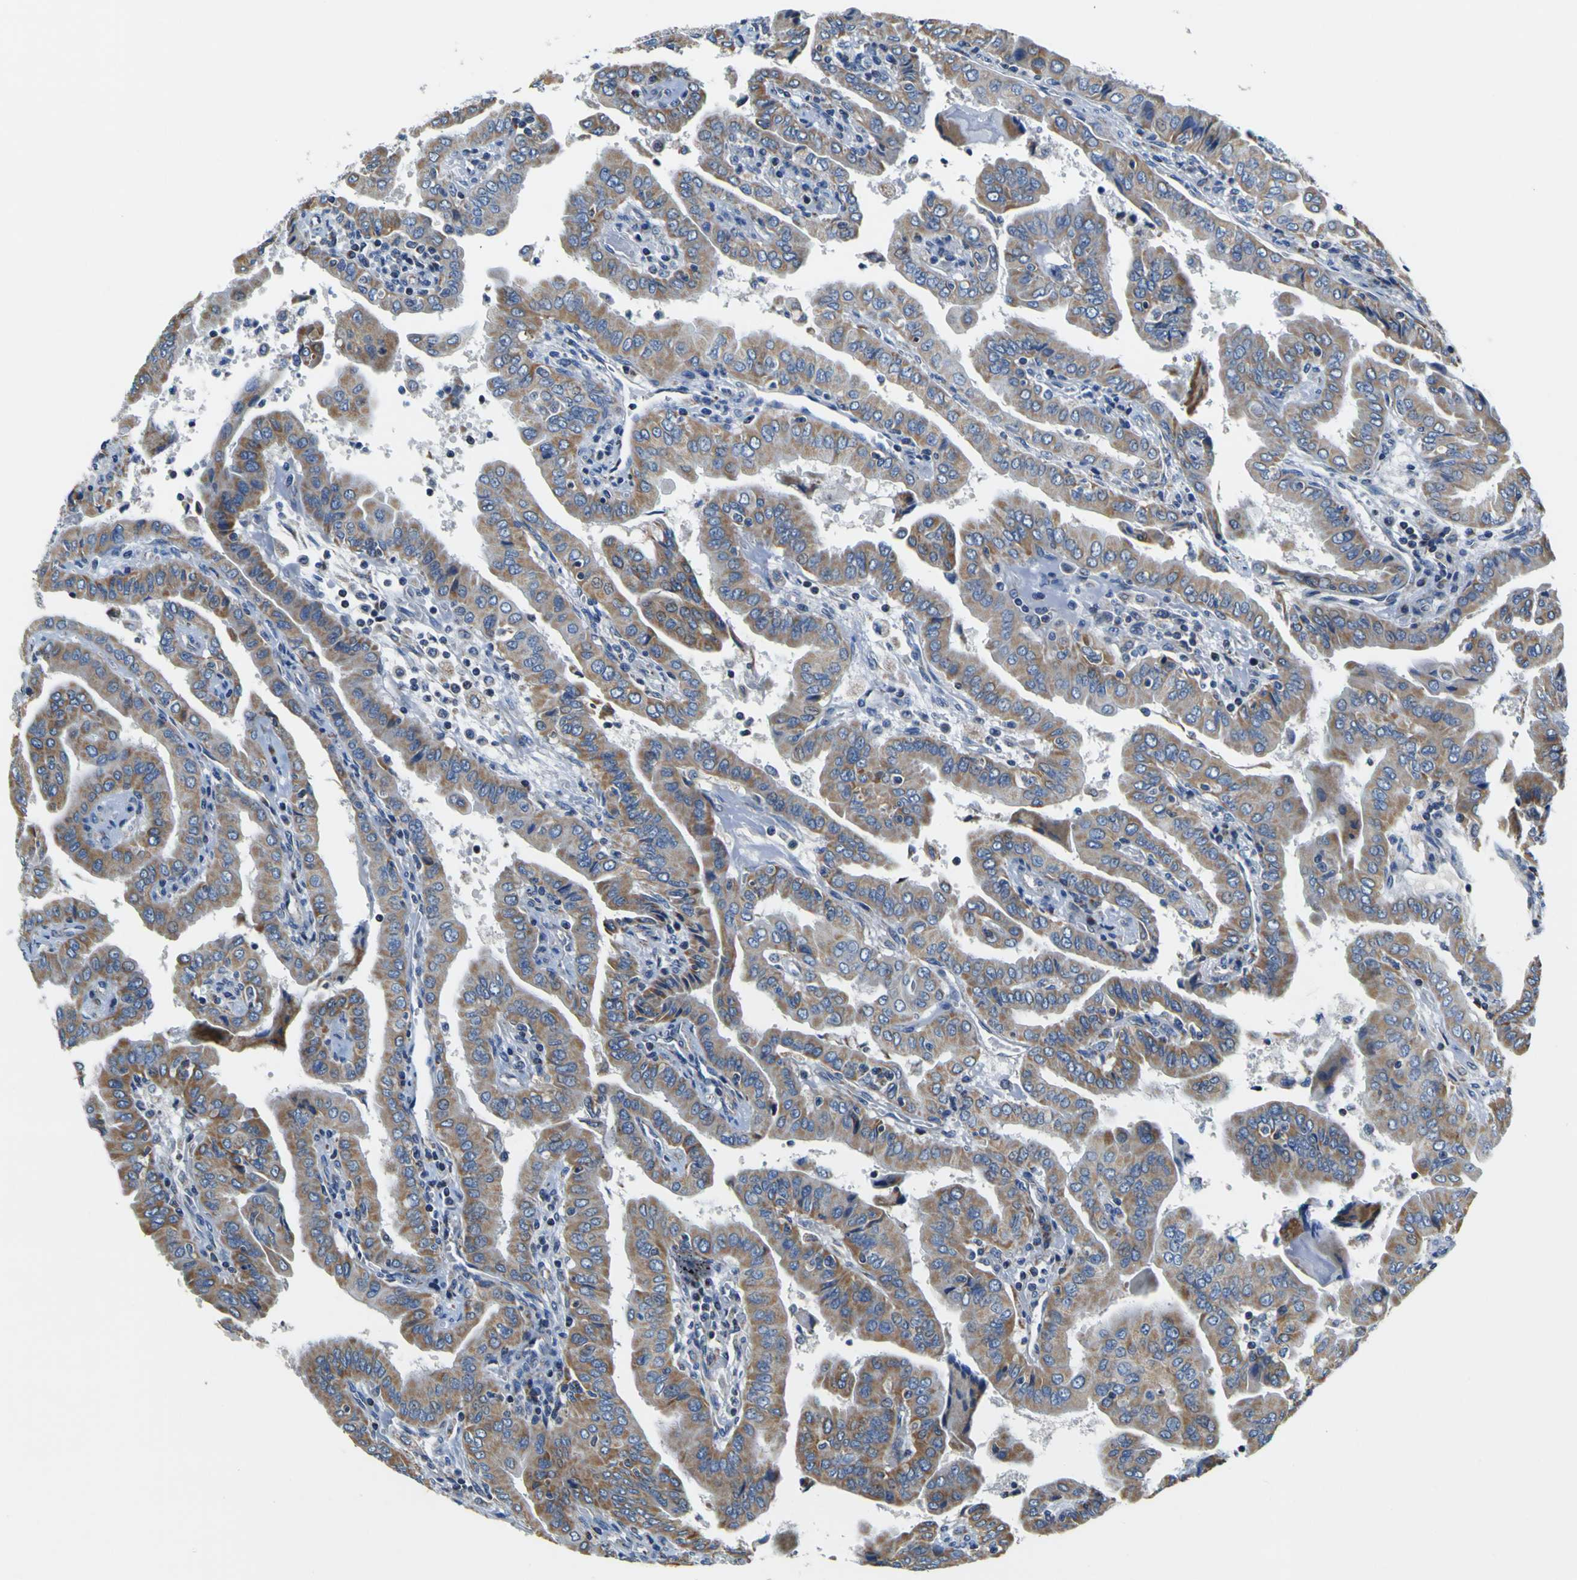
{"staining": {"intensity": "moderate", "quantity": ">75%", "location": "cytoplasmic/membranous"}, "tissue": "thyroid cancer", "cell_type": "Tumor cells", "image_type": "cancer", "snomed": [{"axis": "morphology", "description": "Papillary adenocarcinoma, NOS"}, {"axis": "topography", "description": "Thyroid gland"}], "caption": "A photomicrograph of human thyroid papillary adenocarcinoma stained for a protein demonstrates moderate cytoplasmic/membranous brown staining in tumor cells.", "gene": "LRP4", "patient": {"sex": "male", "age": 33}}